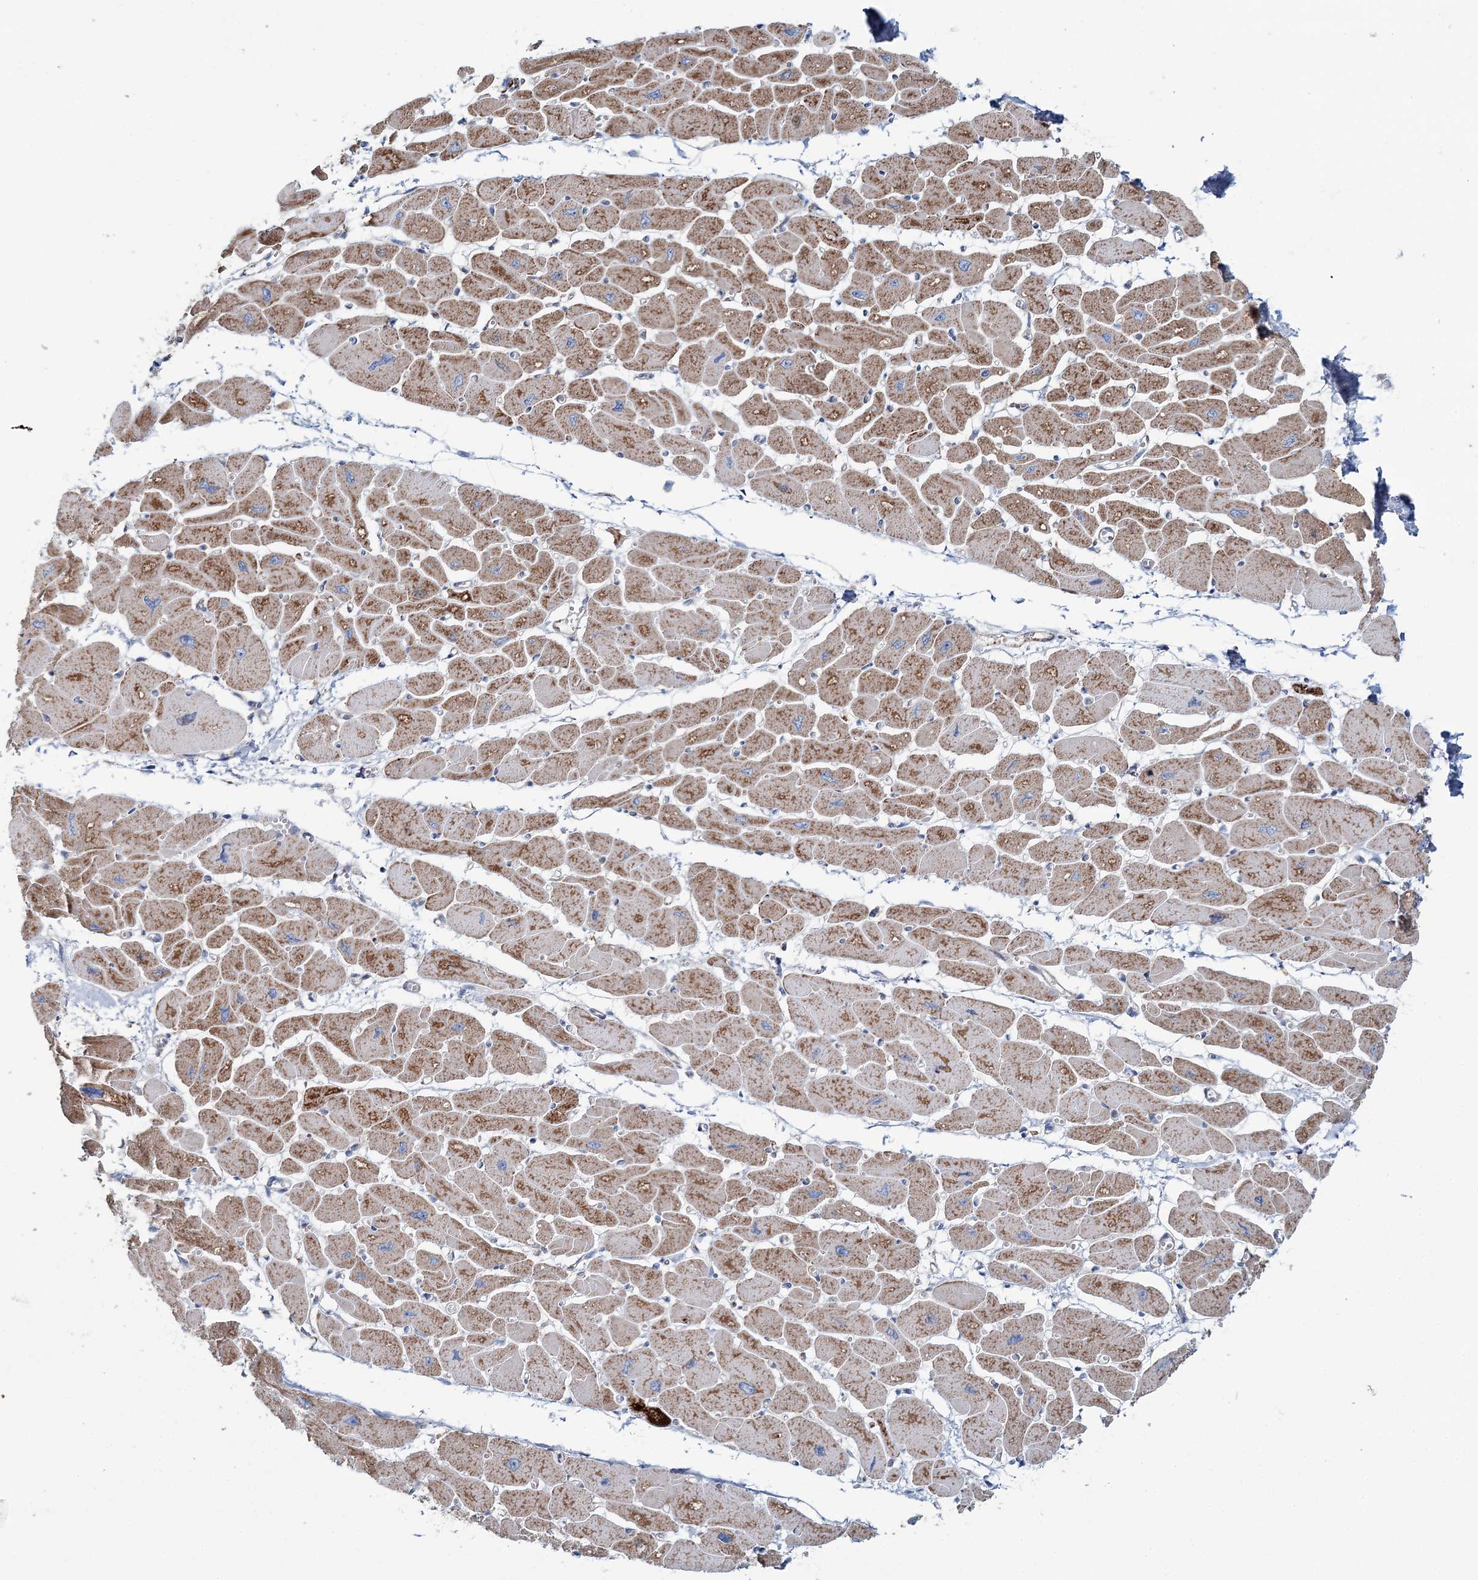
{"staining": {"intensity": "moderate", "quantity": ">75%", "location": "cytoplasmic/membranous"}, "tissue": "heart muscle", "cell_type": "Cardiomyocytes", "image_type": "normal", "snomed": [{"axis": "morphology", "description": "Normal tissue, NOS"}, {"axis": "topography", "description": "Heart"}], "caption": "An immunohistochemistry (IHC) image of unremarkable tissue is shown. Protein staining in brown labels moderate cytoplasmic/membranous positivity in heart muscle within cardiomyocytes.", "gene": "ARHGAP6", "patient": {"sex": "female", "age": 54}}